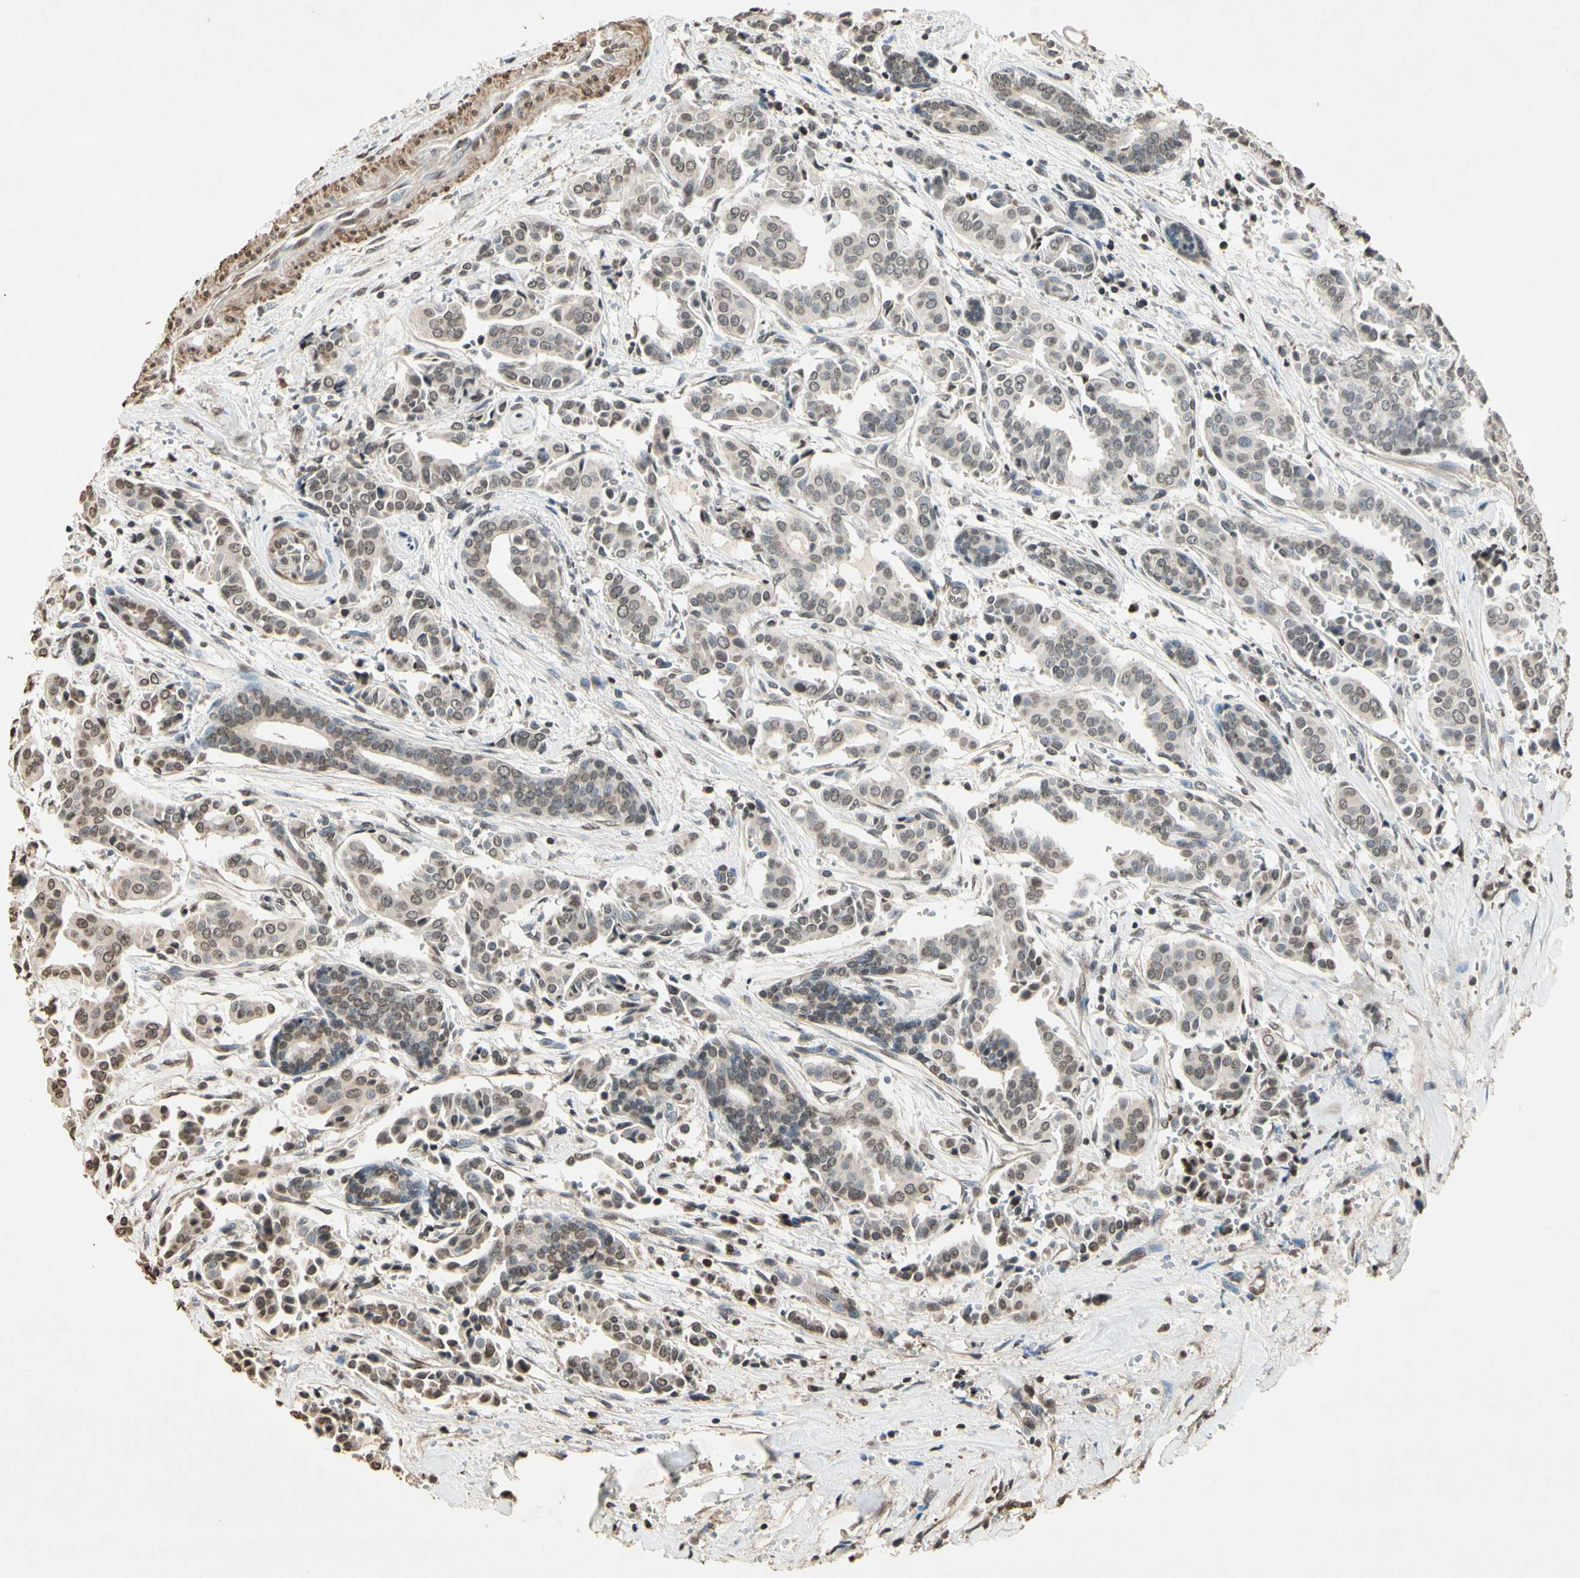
{"staining": {"intensity": "weak", "quantity": "25%-75%", "location": "cytoplasmic/membranous,nuclear"}, "tissue": "head and neck cancer", "cell_type": "Tumor cells", "image_type": "cancer", "snomed": [{"axis": "morphology", "description": "Adenocarcinoma, NOS"}, {"axis": "topography", "description": "Salivary gland"}, {"axis": "topography", "description": "Head-Neck"}], "caption": "A low amount of weak cytoplasmic/membranous and nuclear positivity is appreciated in approximately 25%-75% of tumor cells in head and neck cancer tissue.", "gene": "TOP1", "patient": {"sex": "female", "age": 59}}